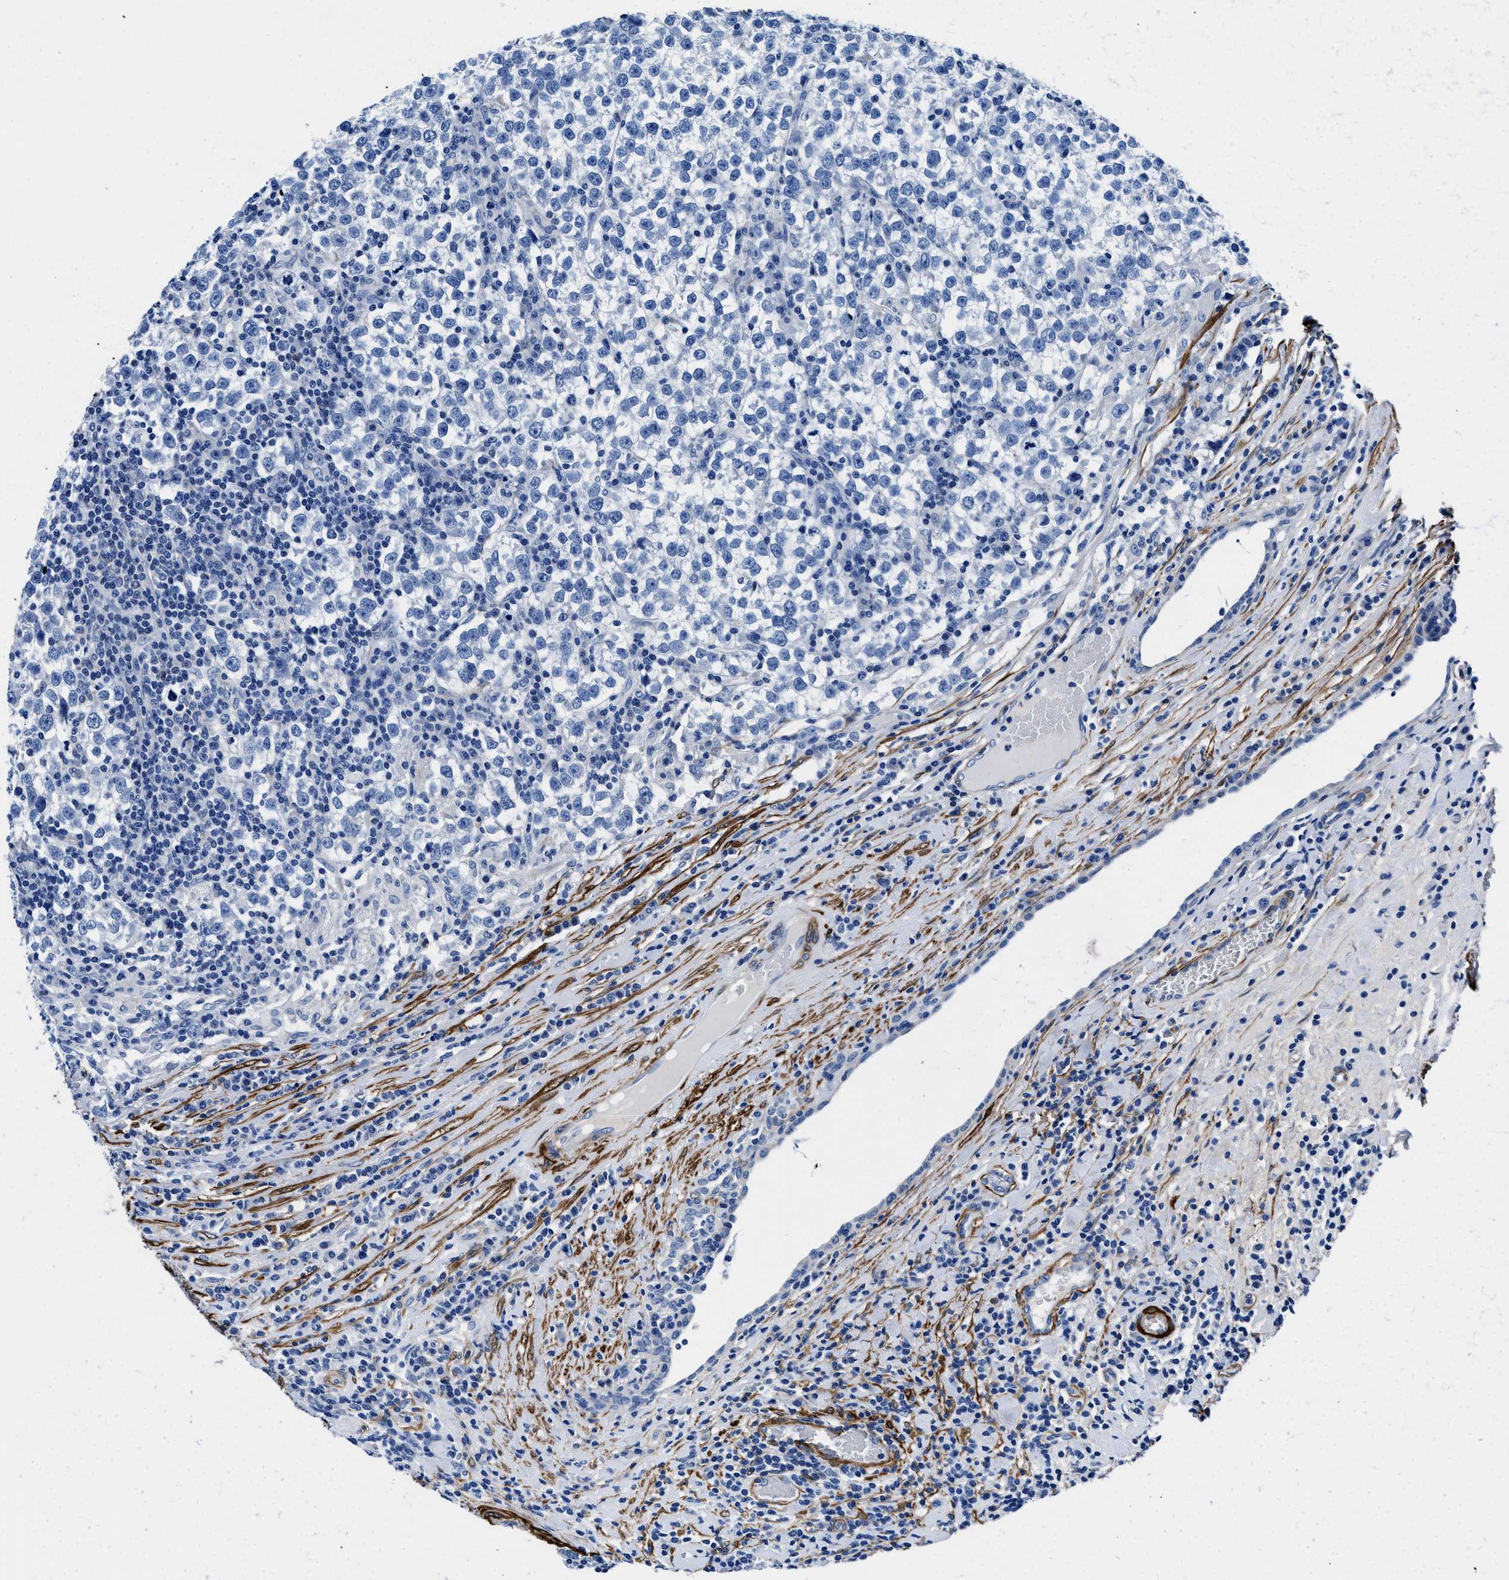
{"staining": {"intensity": "negative", "quantity": "none", "location": "none"}, "tissue": "testis cancer", "cell_type": "Tumor cells", "image_type": "cancer", "snomed": [{"axis": "morphology", "description": "Normal tissue, NOS"}, {"axis": "morphology", "description": "Seminoma, NOS"}, {"axis": "topography", "description": "Testis"}], "caption": "Tumor cells show no significant expression in testis cancer (seminoma).", "gene": "TEX261", "patient": {"sex": "male", "age": 43}}